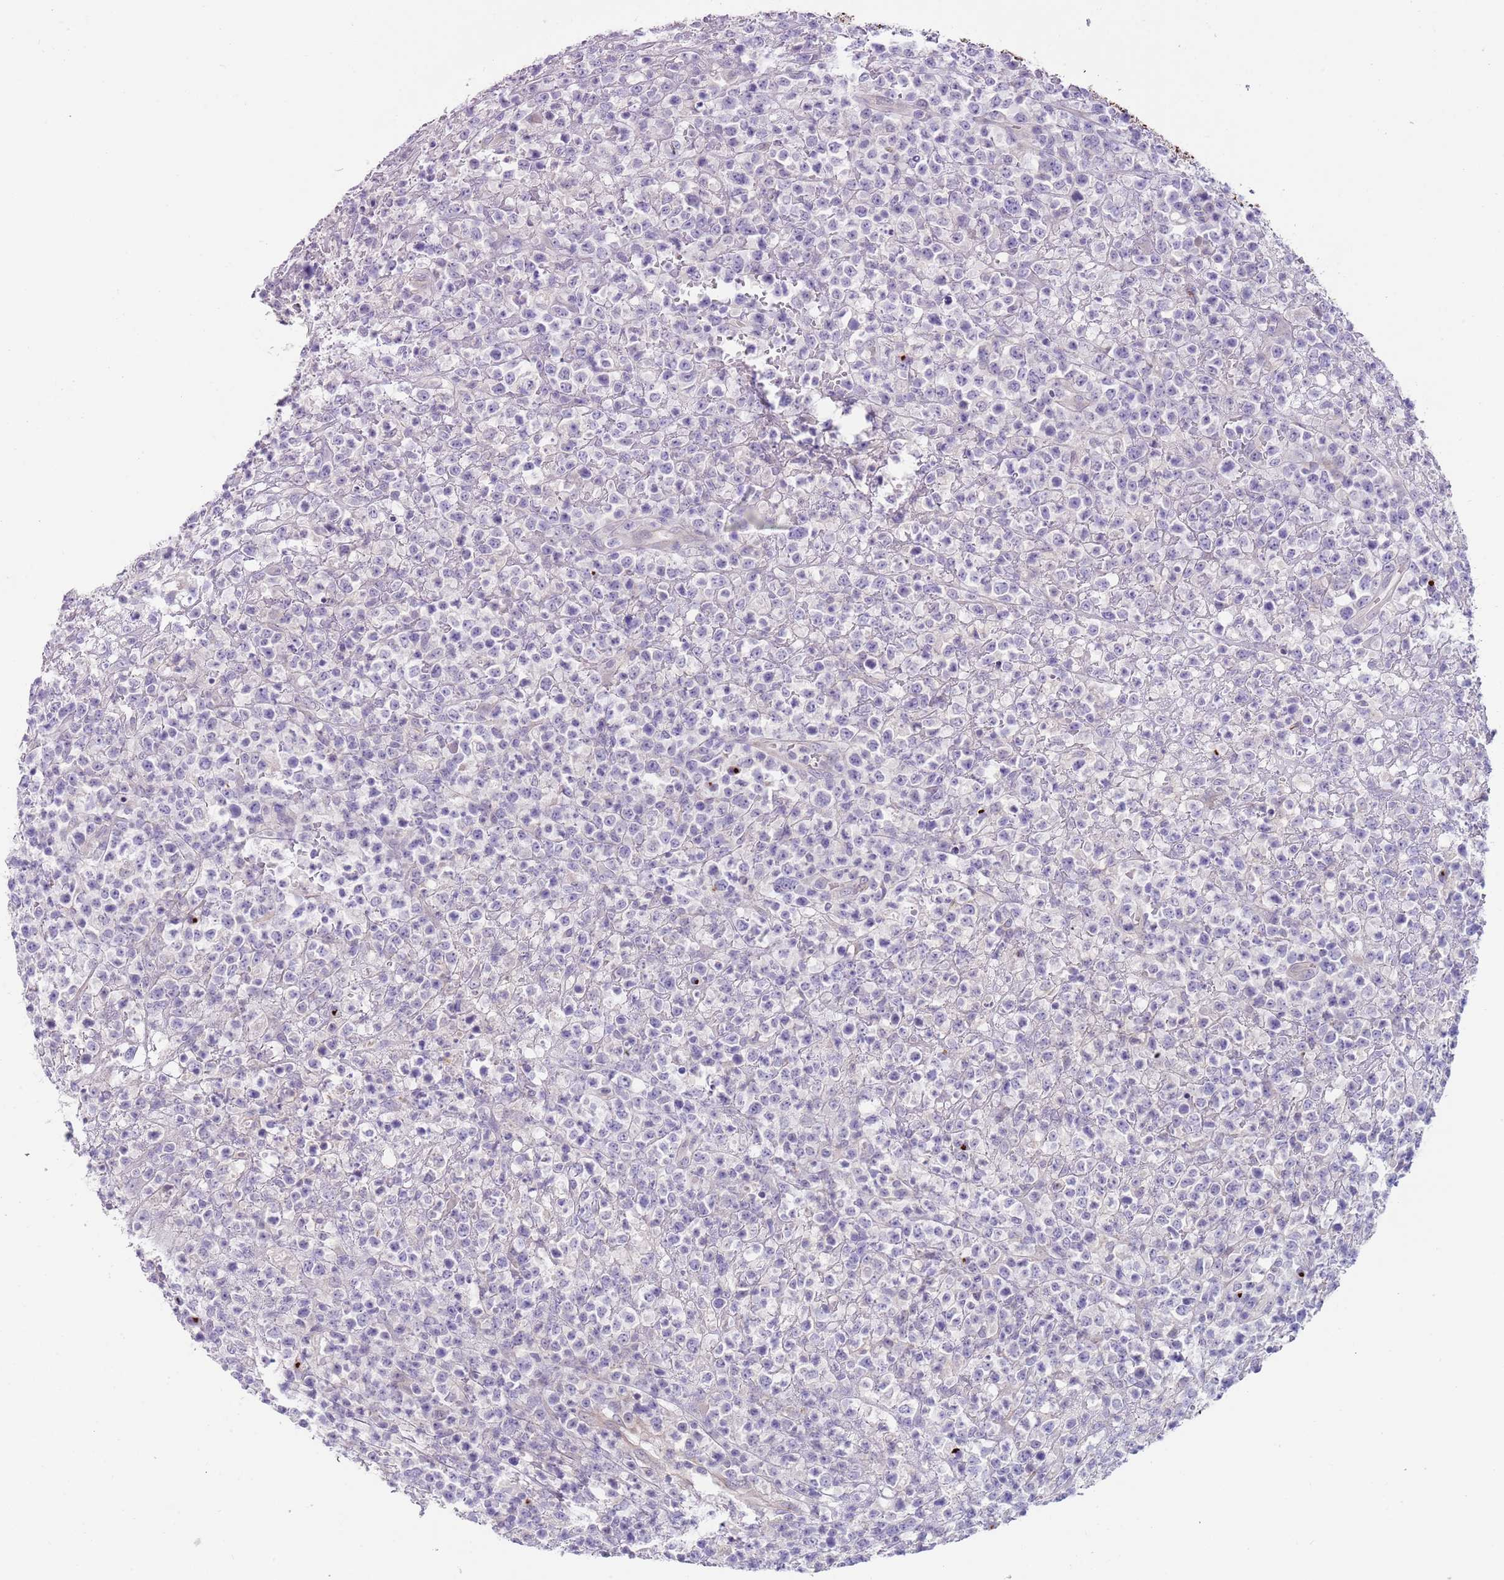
{"staining": {"intensity": "negative", "quantity": "none", "location": "none"}, "tissue": "lymphoma", "cell_type": "Tumor cells", "image_type": "cancer", "snomed": [{"axis": "morphology", "description": "Malignant lymphoma, non-Hodgkin's type, High grade"}, {"axis": "topography", "description": "Colon"}], "caption": "High power microscopy photomicrograph of an IHC image of lymphoma, revealing no significant staining in tumor cells. (DAB (3,3'-diaminobenzidine) immunohistochemistry, high magnification).", "gene": "C2CD3", "patient": {"sex": "female", "age": 53}}